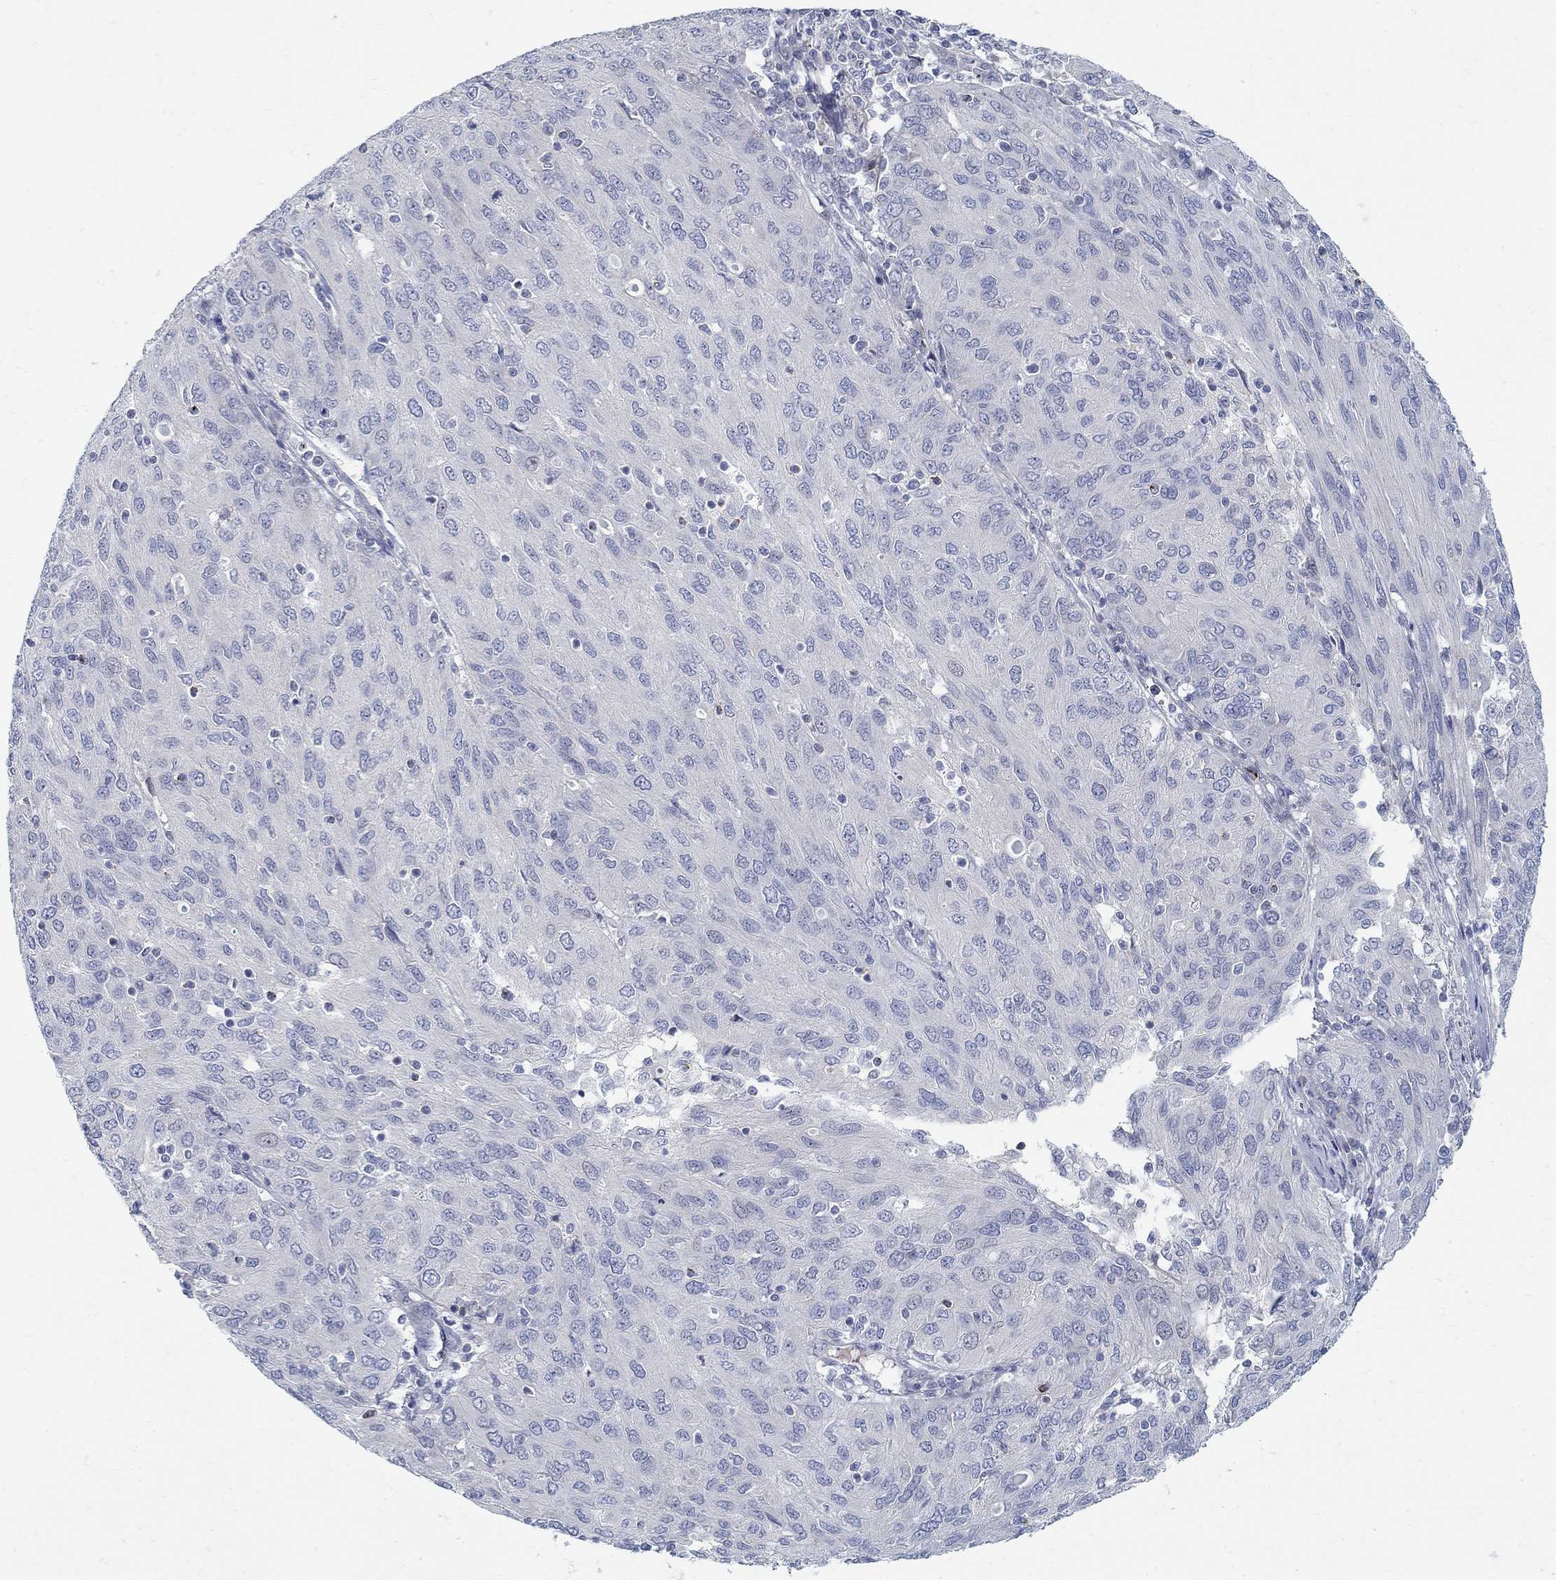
{"staining": {"intensity": "negative", "quantity": "none", "location": "none"}, "tissue": "ovarian cancer", "cell_type": "Tumor cells", "image_type": "cancer", "snomed": [{"axis": "morphology", "description": "Carcinoma, endometroid"}, {"axis": "topography", "description": "Ovary"}], "caption": "DAB immunohistochemical staining of human ovarian cancer (endometroid carcinoma) exhibits no significant staining in tumor cells.", "gene": "ANO7", "patient": {"sex": "female", "age": 50}}